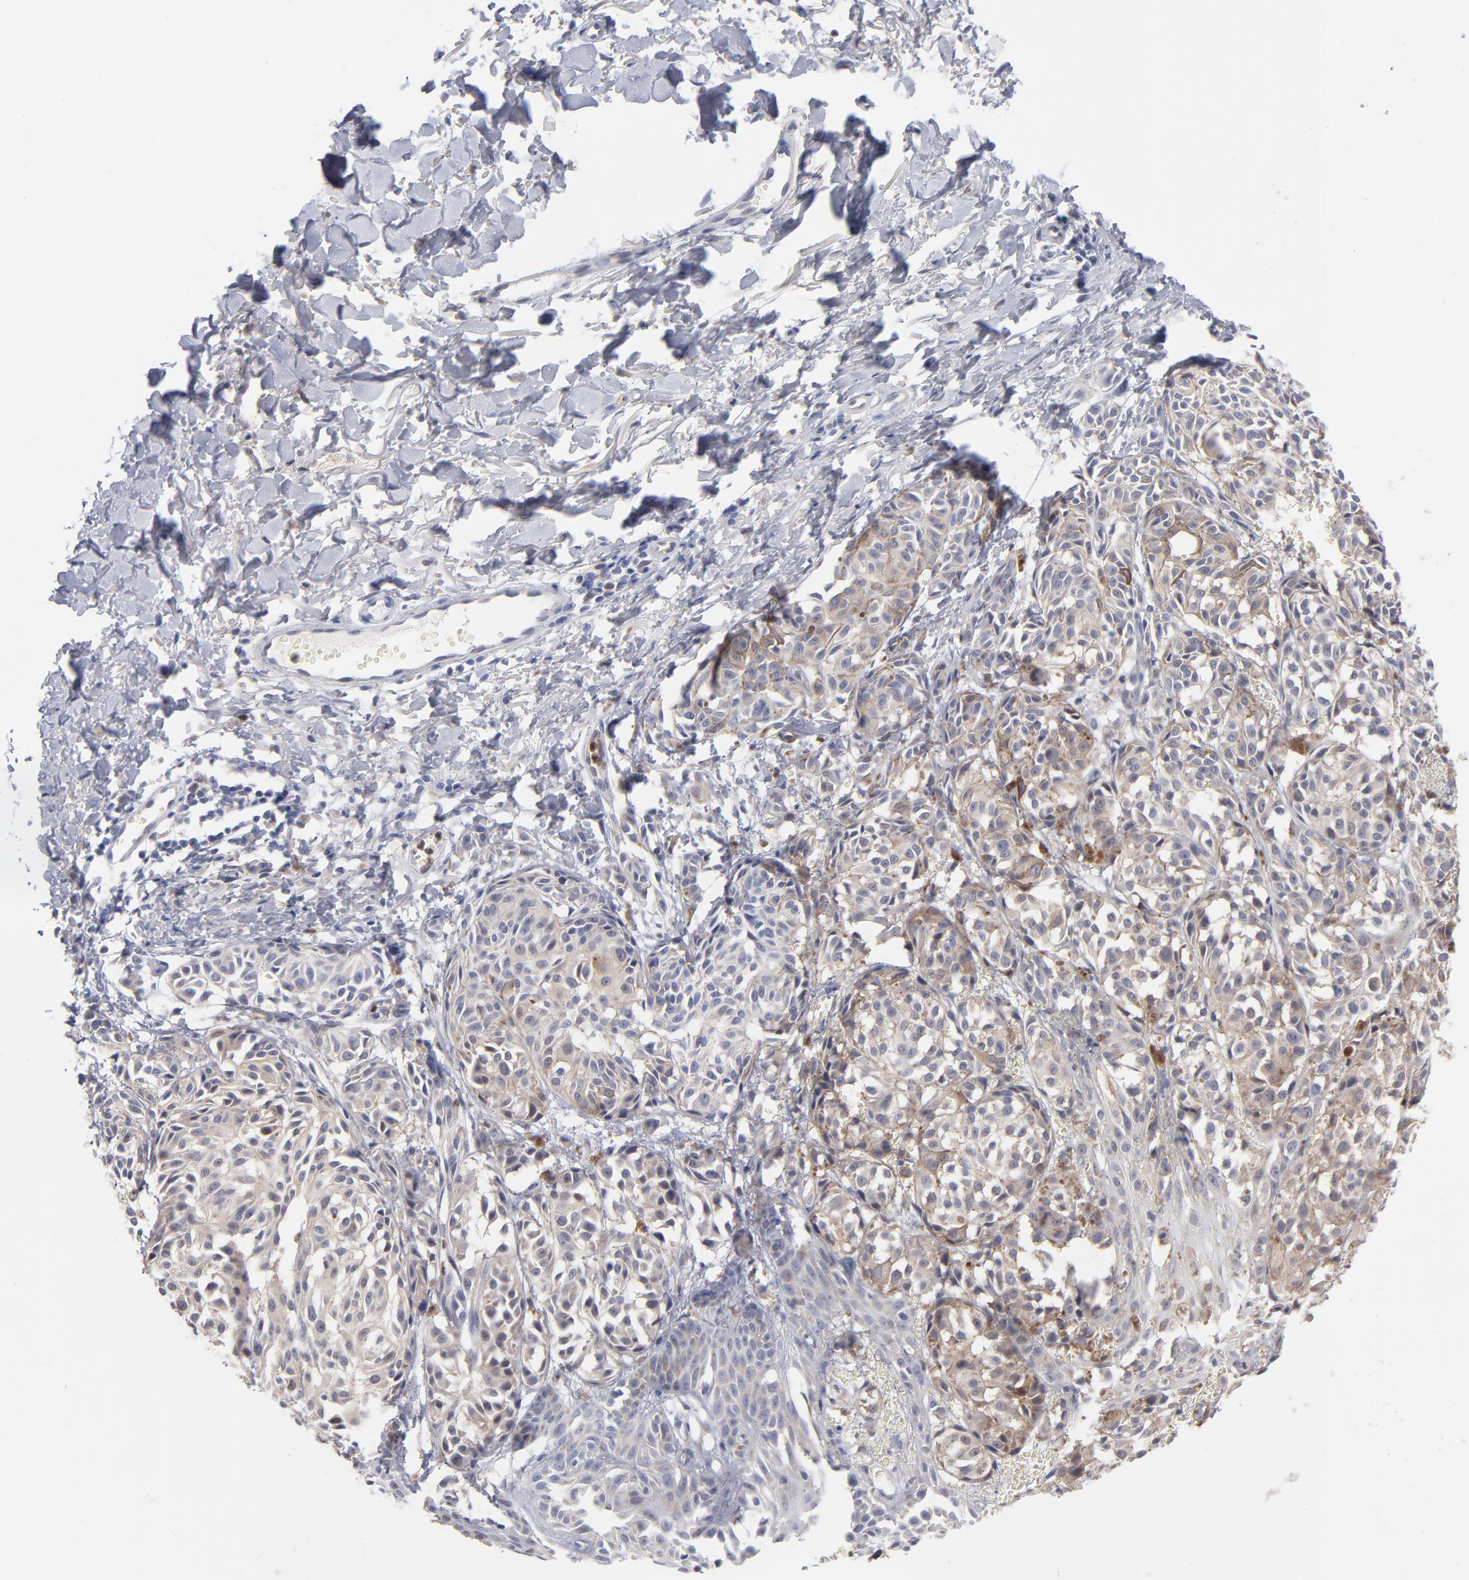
{"staining": {"intensity": "weak", "quantity": "25%-75%", "location": "cytoplasmic/membranous"}, "tissue": "melanoma", "cell_type": "Tumor cells", "image_type": "cancer", "snomed": [{"axis": "morphology", "description": "Malignant melanoma, NOS"}, {"axis": "topography", "description": "Skin"}], "caption": "Tumor cells show weak cytoplasmic/membranous expression in about 25%-75% of cells in melanoma.", "gene": "BID", "patient": {"sex": "male", "age": 76}}